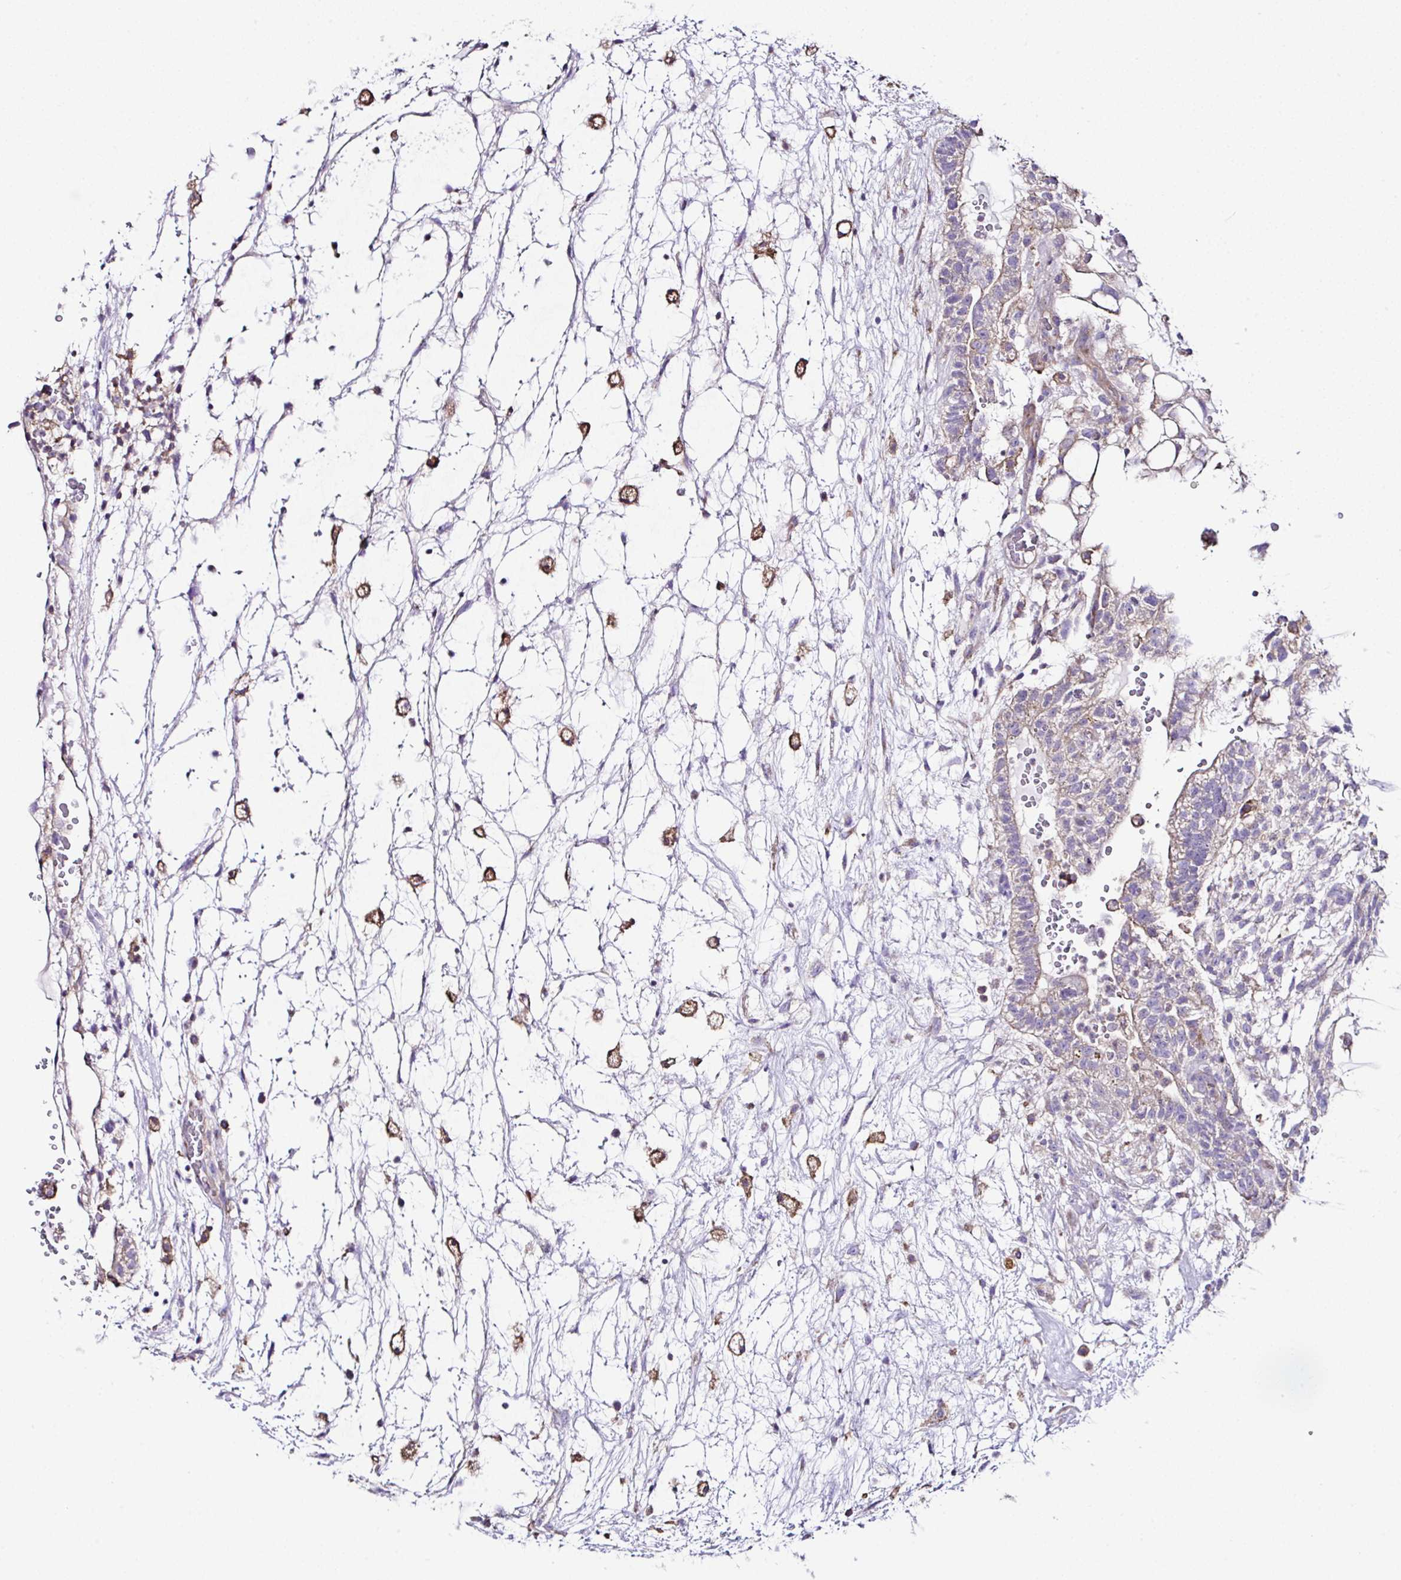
{"staining": {"intensity": "weak", "quantity": "25%-75%", "location": "cytoplasmic/membranous"}, "tissue": "testis cancer", "cell_type": "Tumor cells", "image_type": "cancer", "snomed": [{"axis": "morphology", "description": "Normal tissue, NOS"}, {"axis": "morphology", "description": "Carcinoma, Embryonal, NOS"}, {"axis": "topography", "description": "Testis"}], "caption": "Testis embryonal carcinoma stained with a protein marker displays weak staining in tumor cells.", "gene": "OR4P4", "patient": {"sex": "male", "age": 32}}